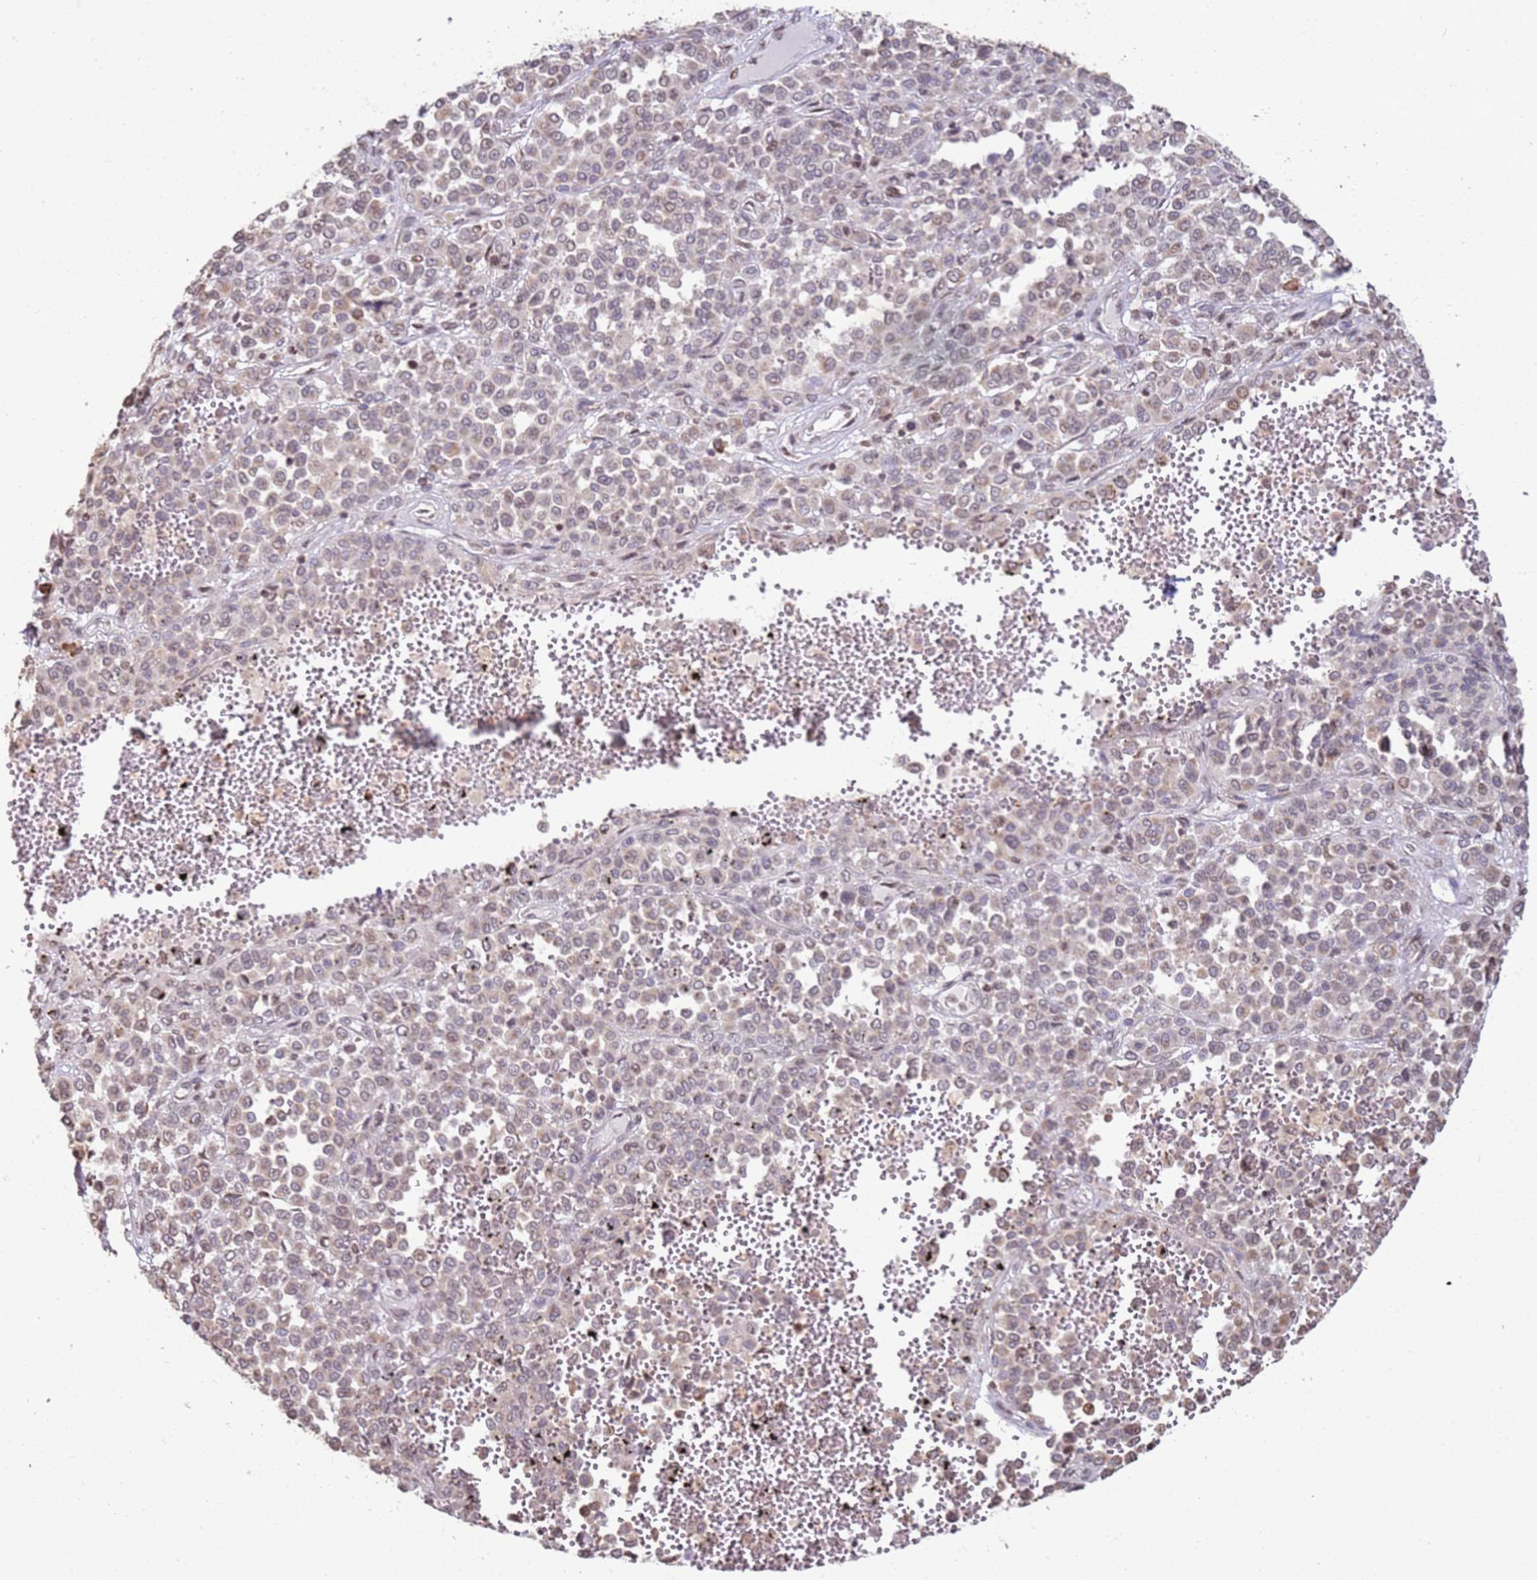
{"staining": {"intensity": "weak", "quantity": "<25%", "location": "cytoplasmic/membranous"}, "tissue": "melanoma", "cell_type": "Tumor cells", "image_type": "cancer", "snomed": [{"axis": "morphology", "description": "Malignant melanoma, Metastatic site"}, {"axis": "topography", "description": "Pancreas"}], "caption": "Melanoma was stained to show a protein in brown. There is no significant positivity in tumor cells.", "gene": "SCAF1", "patient": {"sex": "female", "age": 30}}